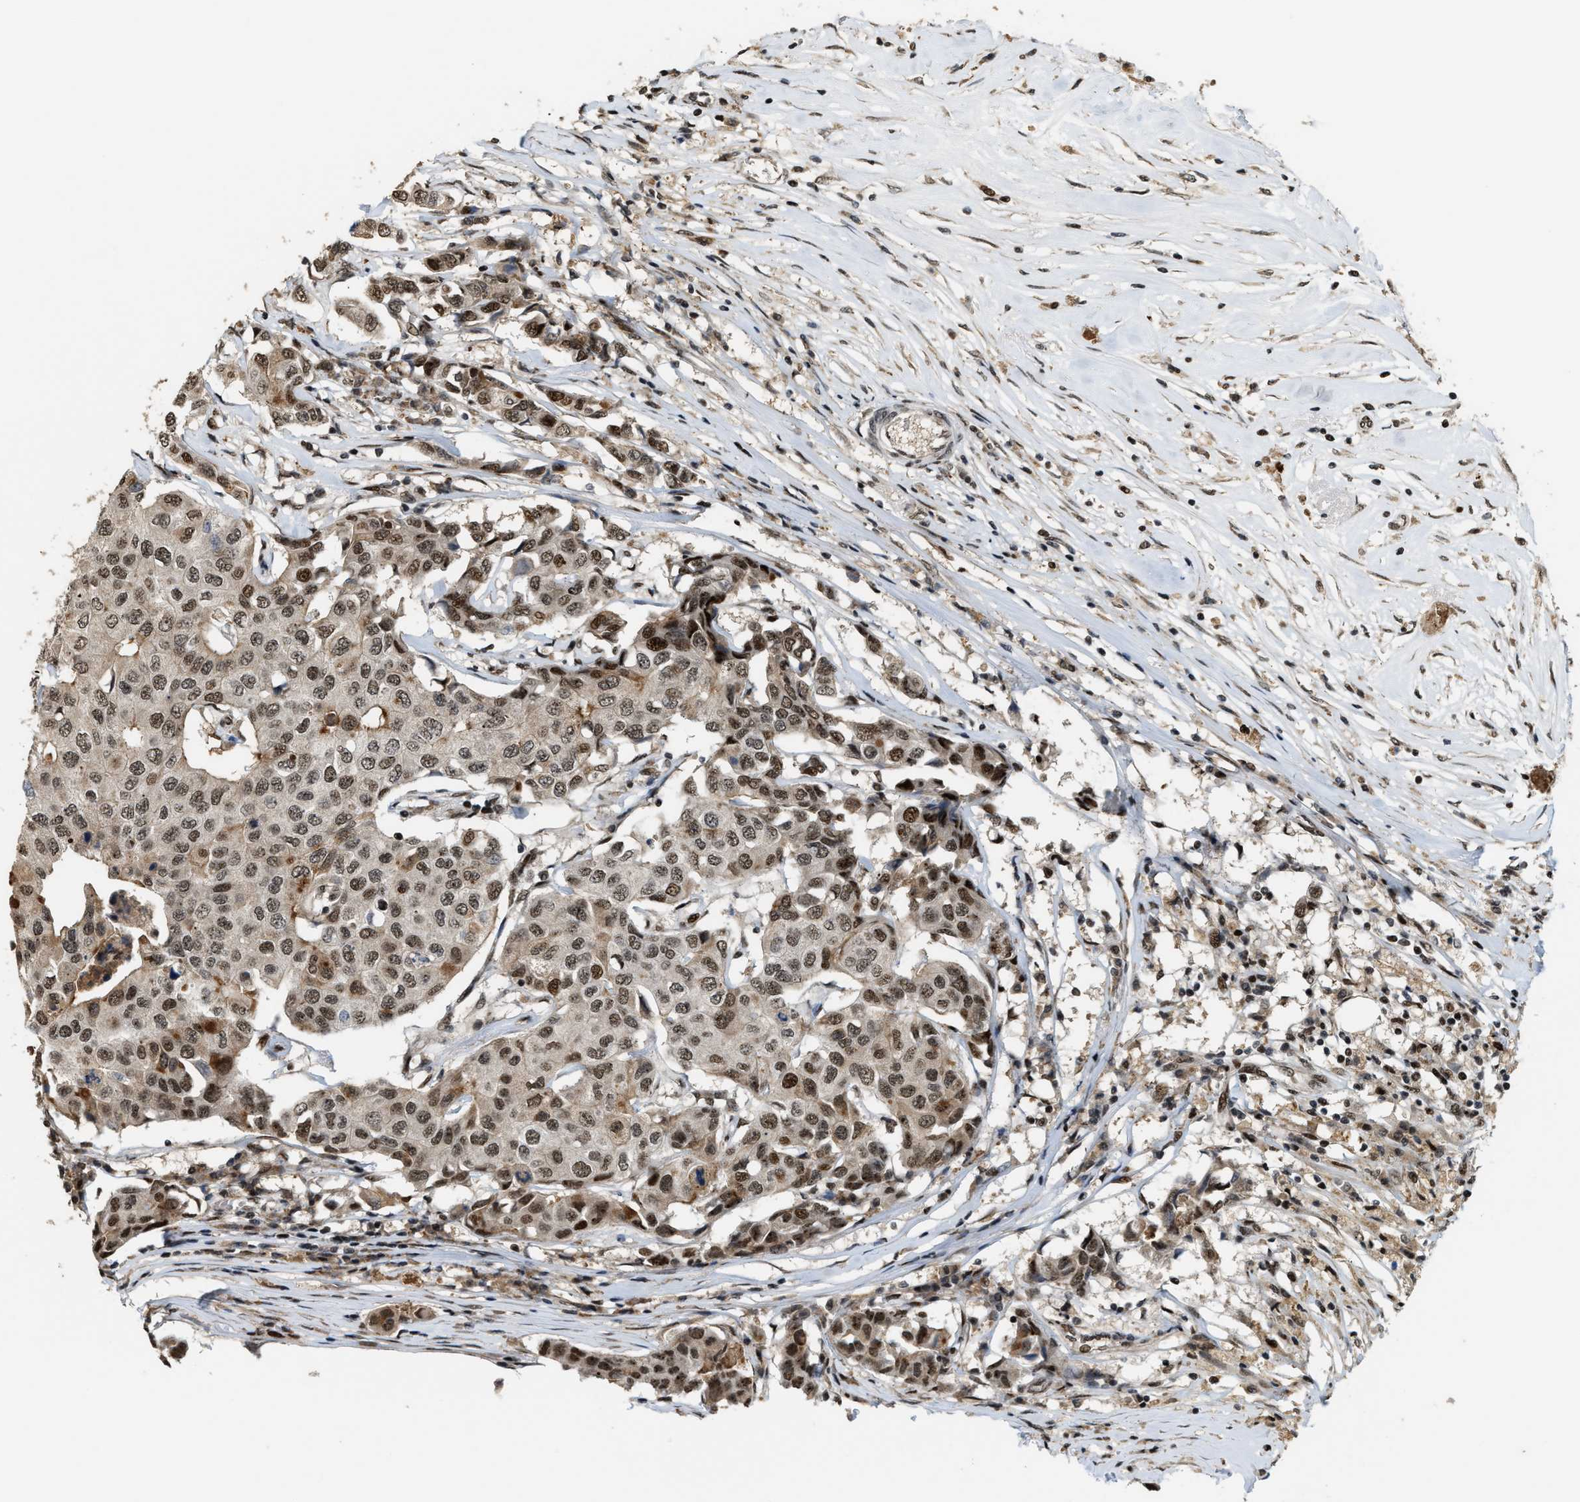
{"staining": {"intensity": "moderate", "quantity": ">75%", "location": "nuclear"}, "tissue": "breast cancer", "cell_type": "Tumor cells", "image_type": "cancer", "snomed": [{"axis": "morphology", "description": "Duct carcinoma"}, {"axis": "topography", "description": "Breast"}], "caption": "Tumor cells reveal medium levels of moderate nuclear expression in approximately >75% of cells in human breast intraductal carcinoma. The staining was performed using DAB to visualize the protein expression in brown, while the nuclei were stained in blue with hematoxylin (Magnification: 20x).", "gene": "SERTAD2", "patient": {"sex": "female", "age": 80}}